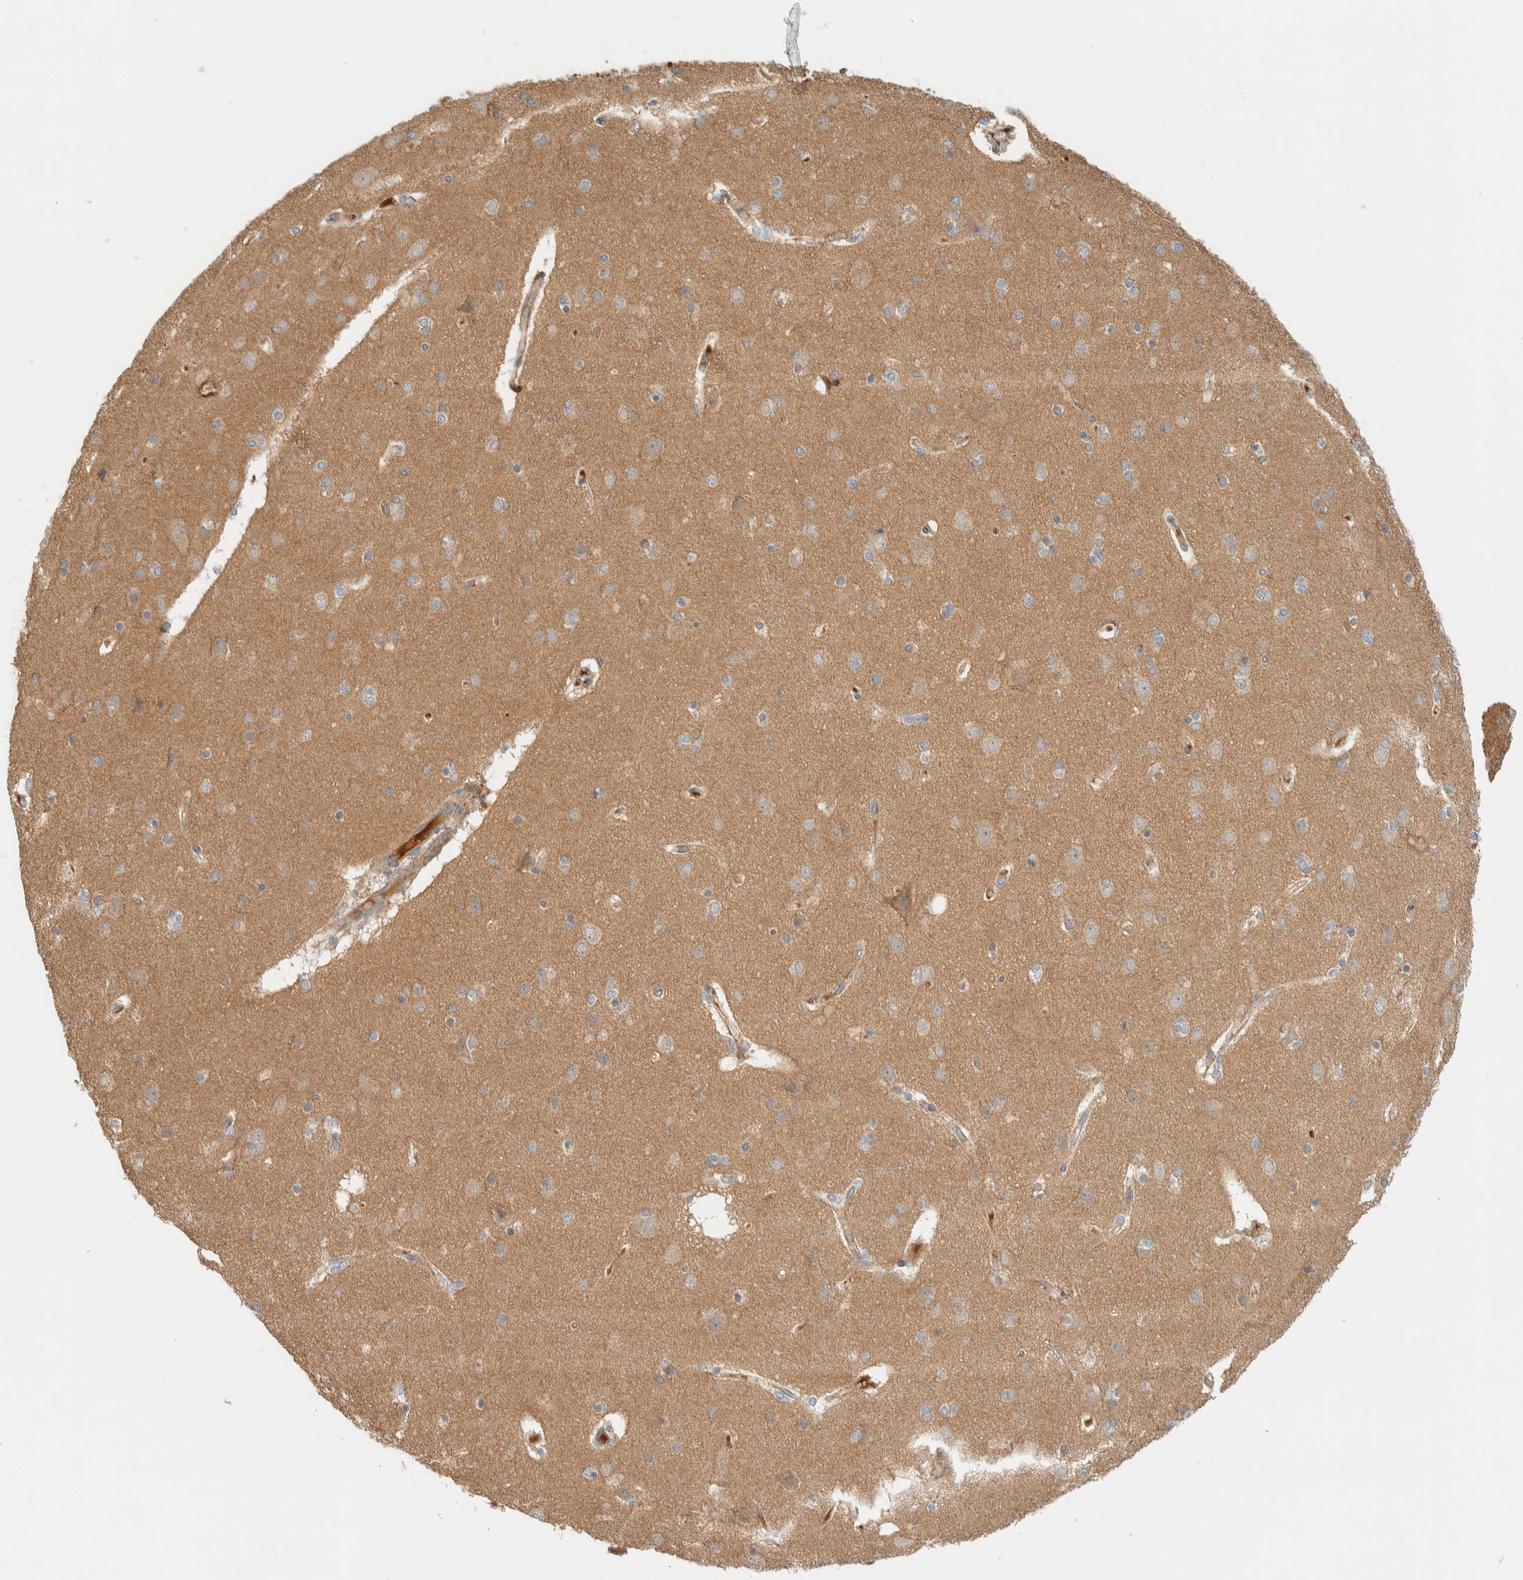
{"staining": {"intensity": "weak", "quantity": ">75%", "location": "cytoplasmic/membranous"}, "tissue": "cerebral cortex", "cell_type": "Endothelial cells", "image_type": "normal", "snomed": [{"axis": "morphology", "description": "Normal tissue, NOS"}, {"axis": "topography", "description": "Cerebral cortex"}], "caption": "Immunohistochemical staining of unremarkable cerebral cortex displays weak cytoplasmic/membranous protein expression in about >75% of endothelial cells. Immunohistochemistry stains the protein of interest in brown and the nuclei are stained blue.", "gene": "FAM167A", "patient": {"sex": "female", "age": 54}}